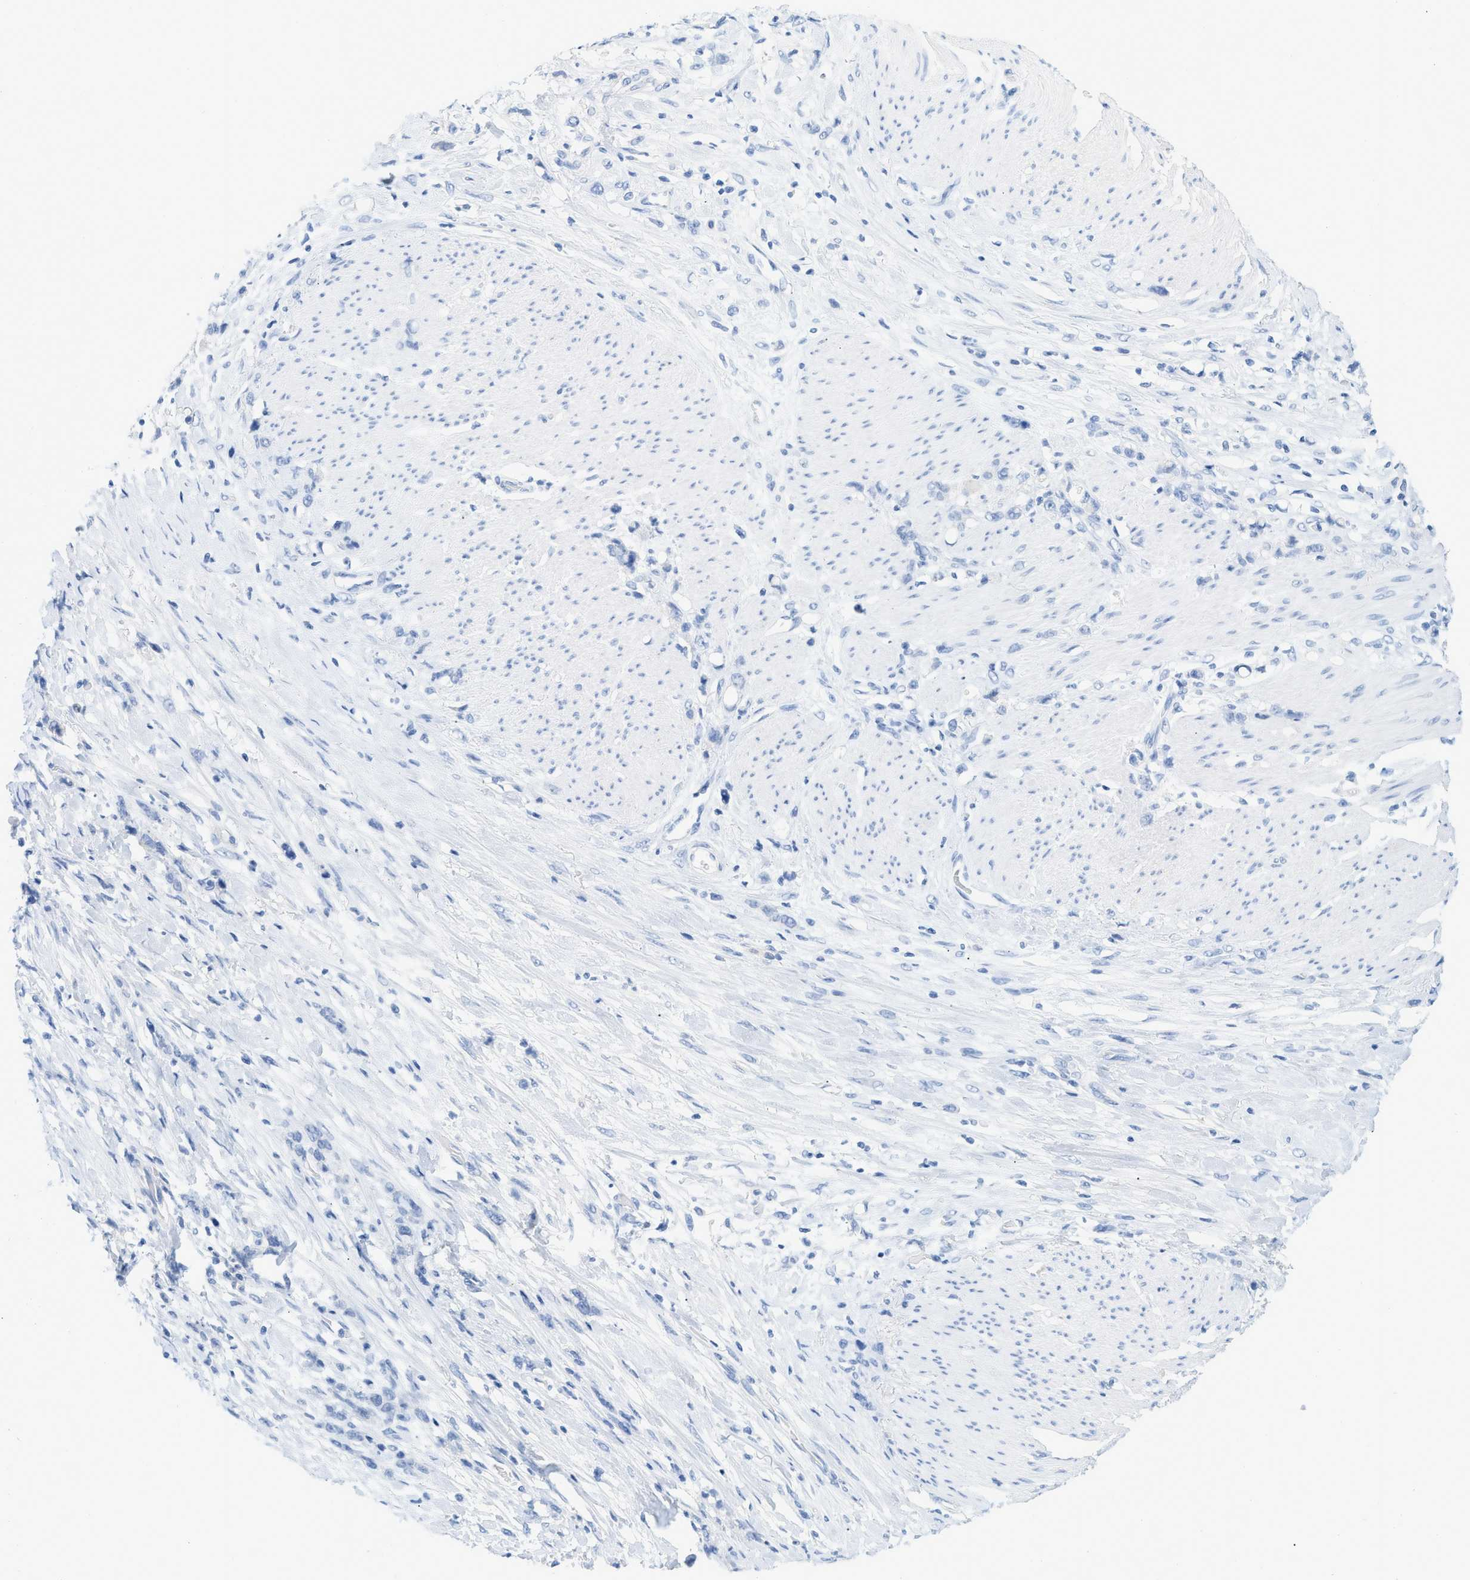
{"staining": {"intensity": "negative", "quantity": "none", "location": "none"}, "tissue": "stomach cancer", "cell_type": "Tumor cells", "image_type": "cancer", "snomed": [{"axis": "morphology", "description": "Adenocarcinoma, NOS"}, {"axis": "topography", "description": "Stomach, lower"}], "caption": "Immunohistochemistry micrograph of neoplastic tissue: adenocarcinoma (stomach) stained with DAB reveals no significant protein positivity in tumor cells.", "gene": "PAPPA", "patient": {"sex": "male", "age": 88}}